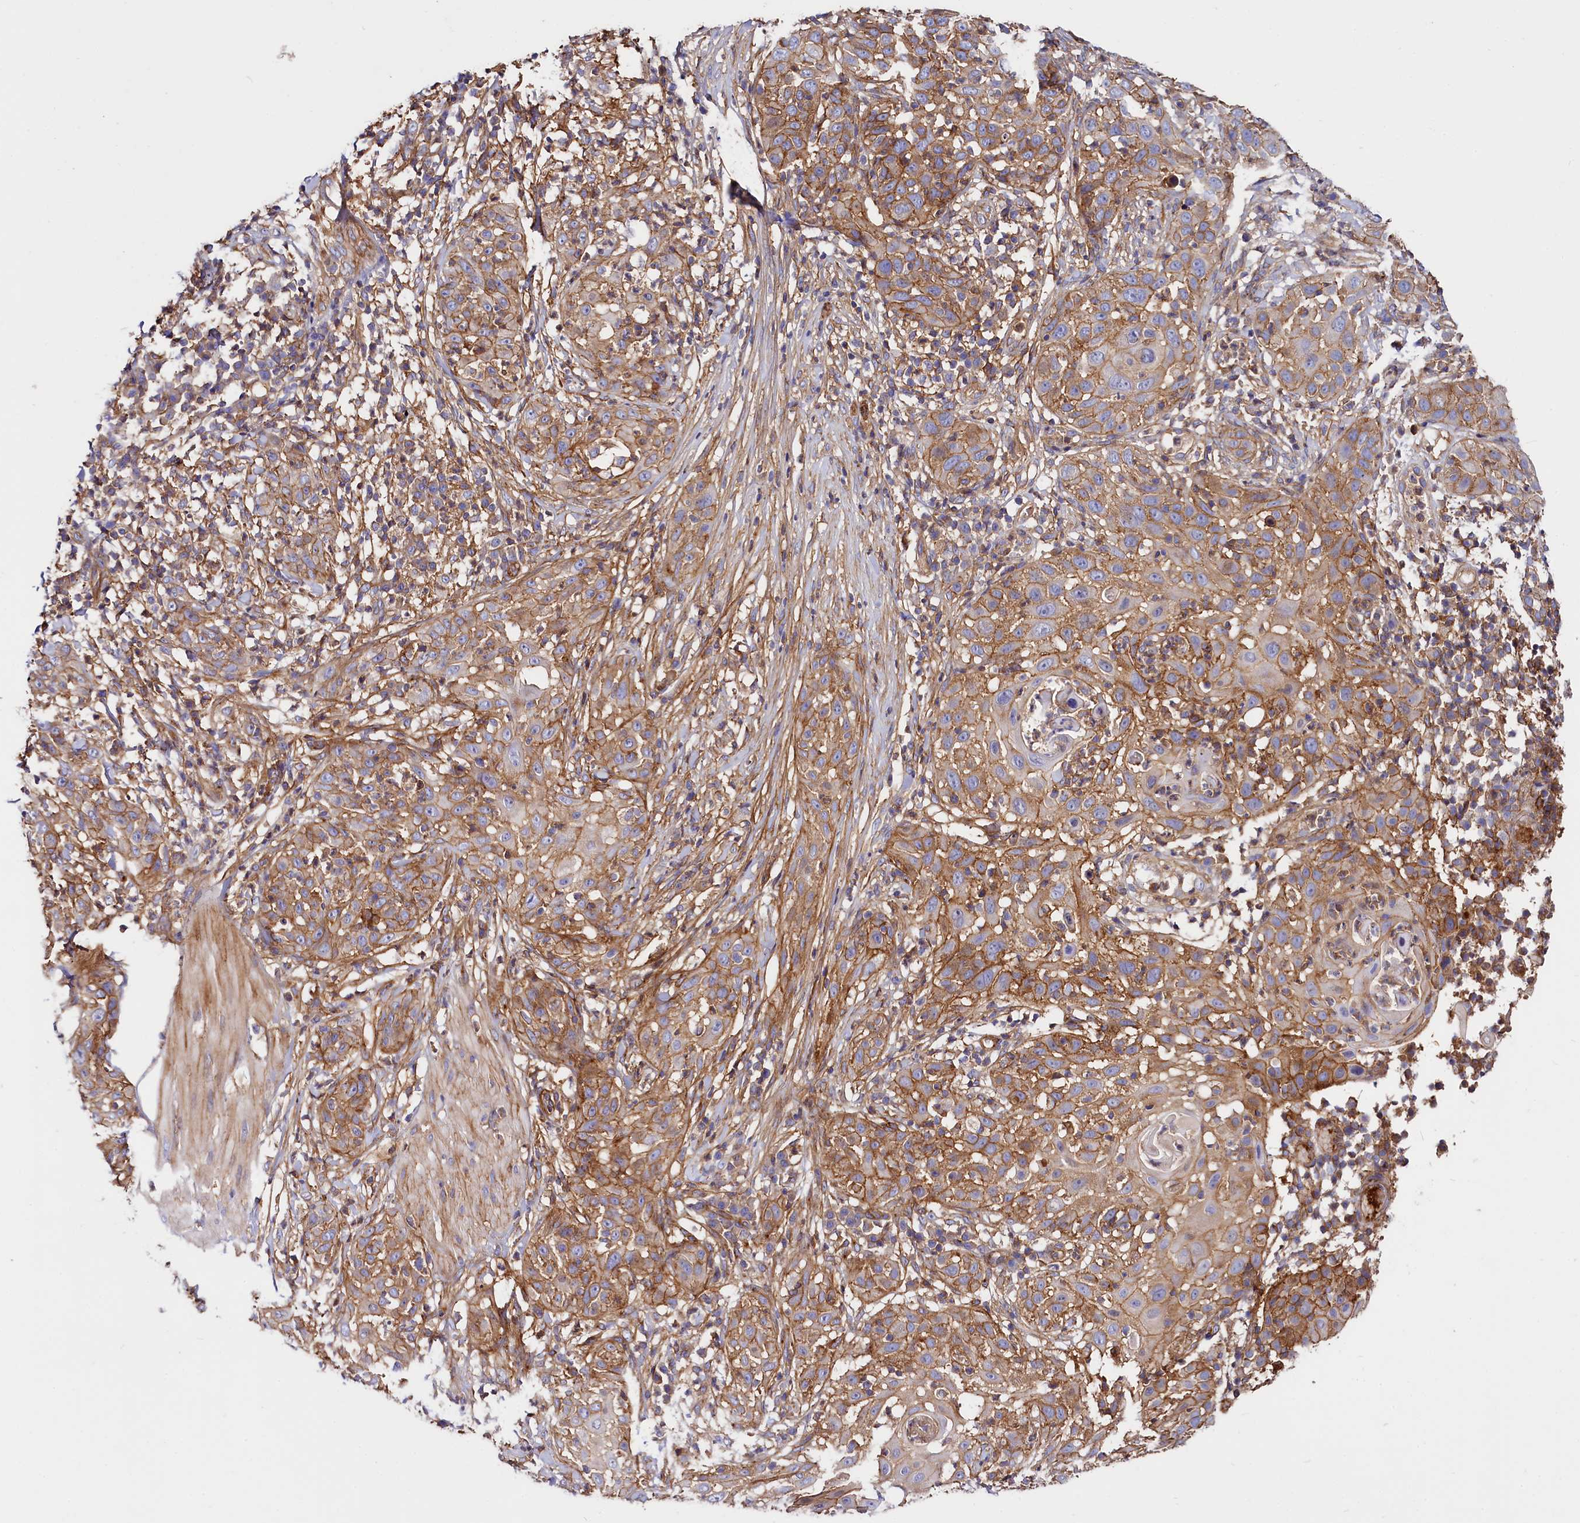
{"staining": {"intensity": "moderate", "quantity": ">75%", "location": "cytoplasmic/membranous"}, "tissue": "skin cancer", "cell_type": "Tumor cells", "image_type": "cancer", "snomed": [{"axis": "morphology", "description": "Squamous cell carcinoma, NOS"}, {"axis": "topography", "description": "Skin"}], "caption": "This is an image of immunohistochemistry staining of skin cancer (squamous cell carcinoma), which shows moderate staining in the cytoplasmic/membranous of tumor cells.", "gene": "ANO6", "patient": {"sex": "female", "age": 44}}